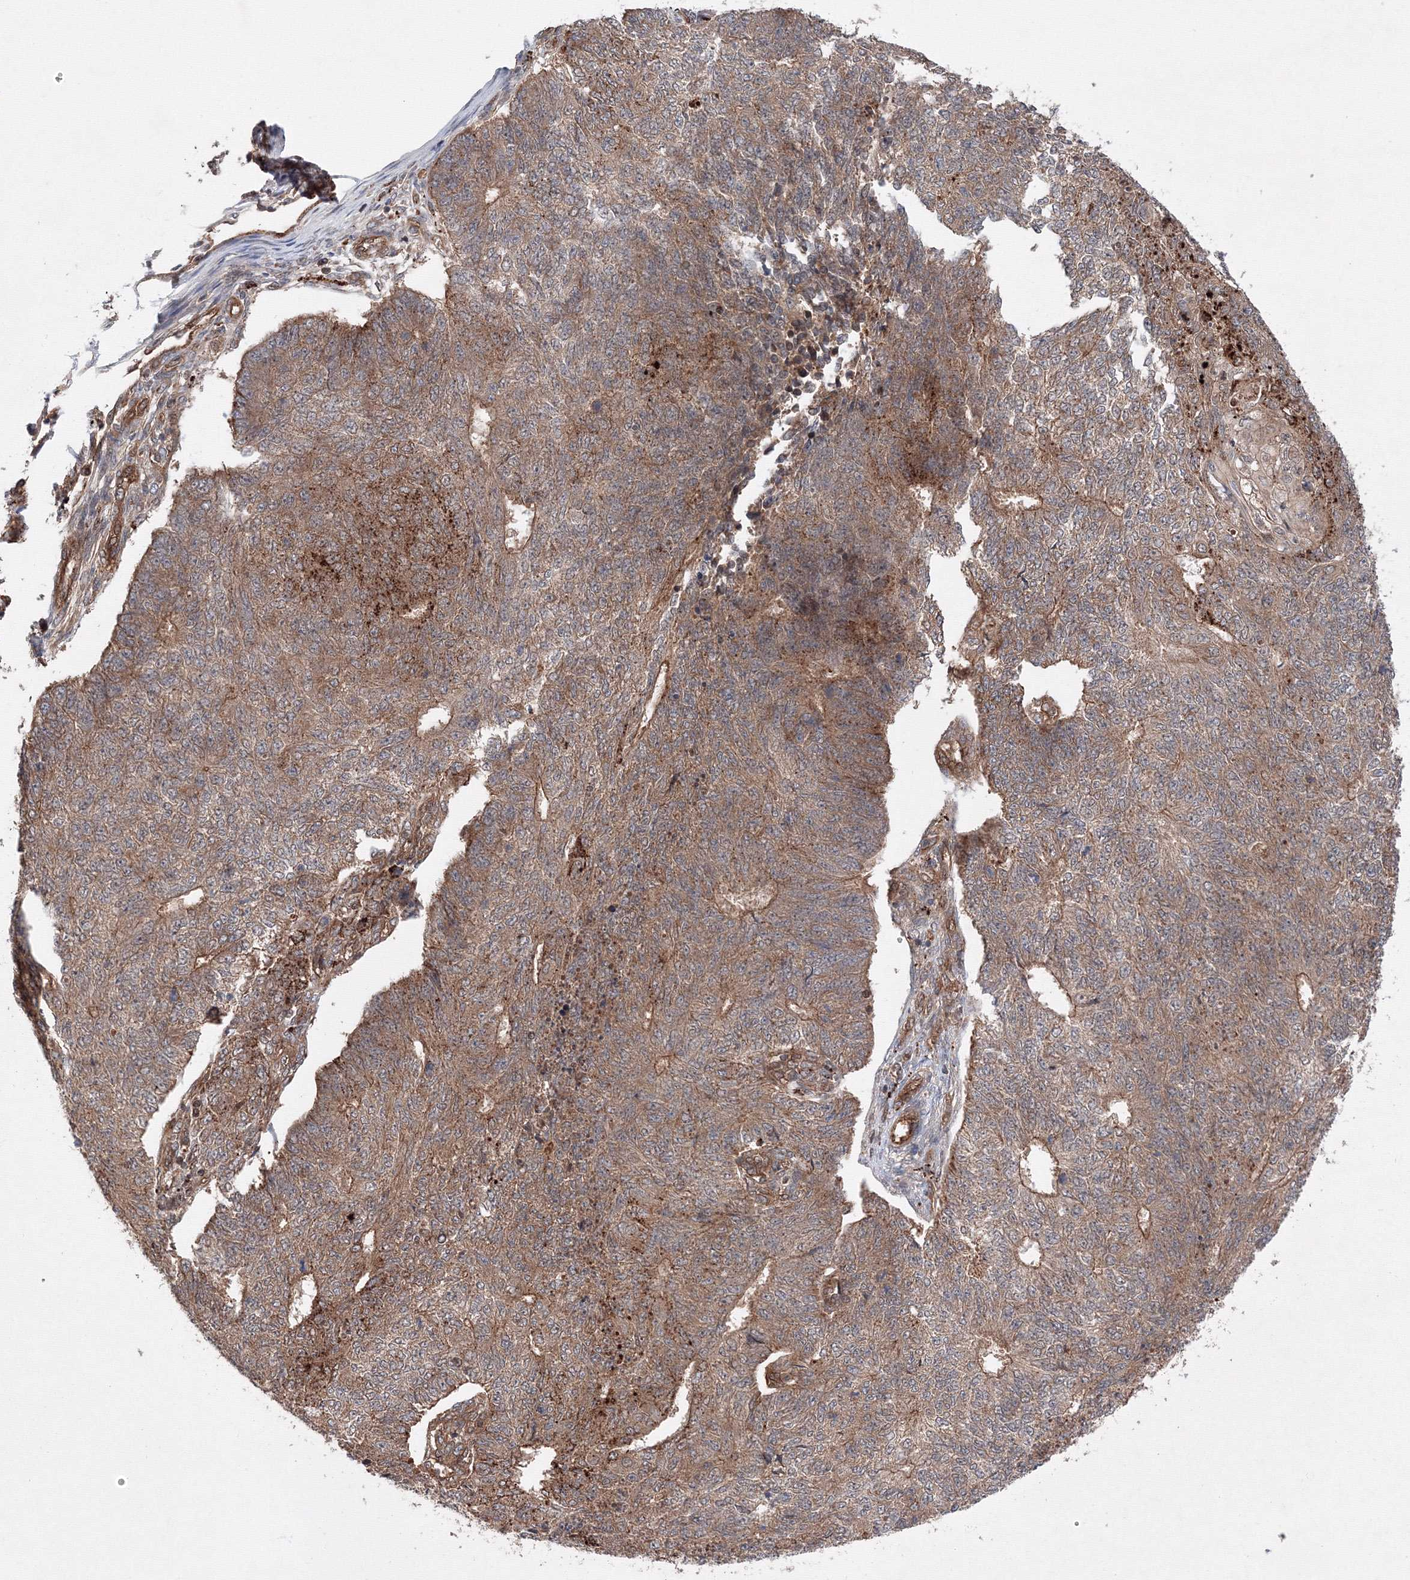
{"staining": {"intensity": "moderate", "quantity": ">75%", "location": "cytoplasmic/membranous"}, "tissue": "endometrial cancer", "cell_type": "Tumor cells", "image_type": "cancer", "snomed": [{"axis": "morphology", "description": "Adenocarcinoma, NOS"}, {"axis": "topography", "description": "Endometrium"}], "caption": "Endometrial adenocarcinoma stained with IHC reveals moderate cytoplasmic/membranous positivity in approximately >75% of tumor cells.", "gene": "DCTD", "patient": {"sex": "female", "age": 32}}